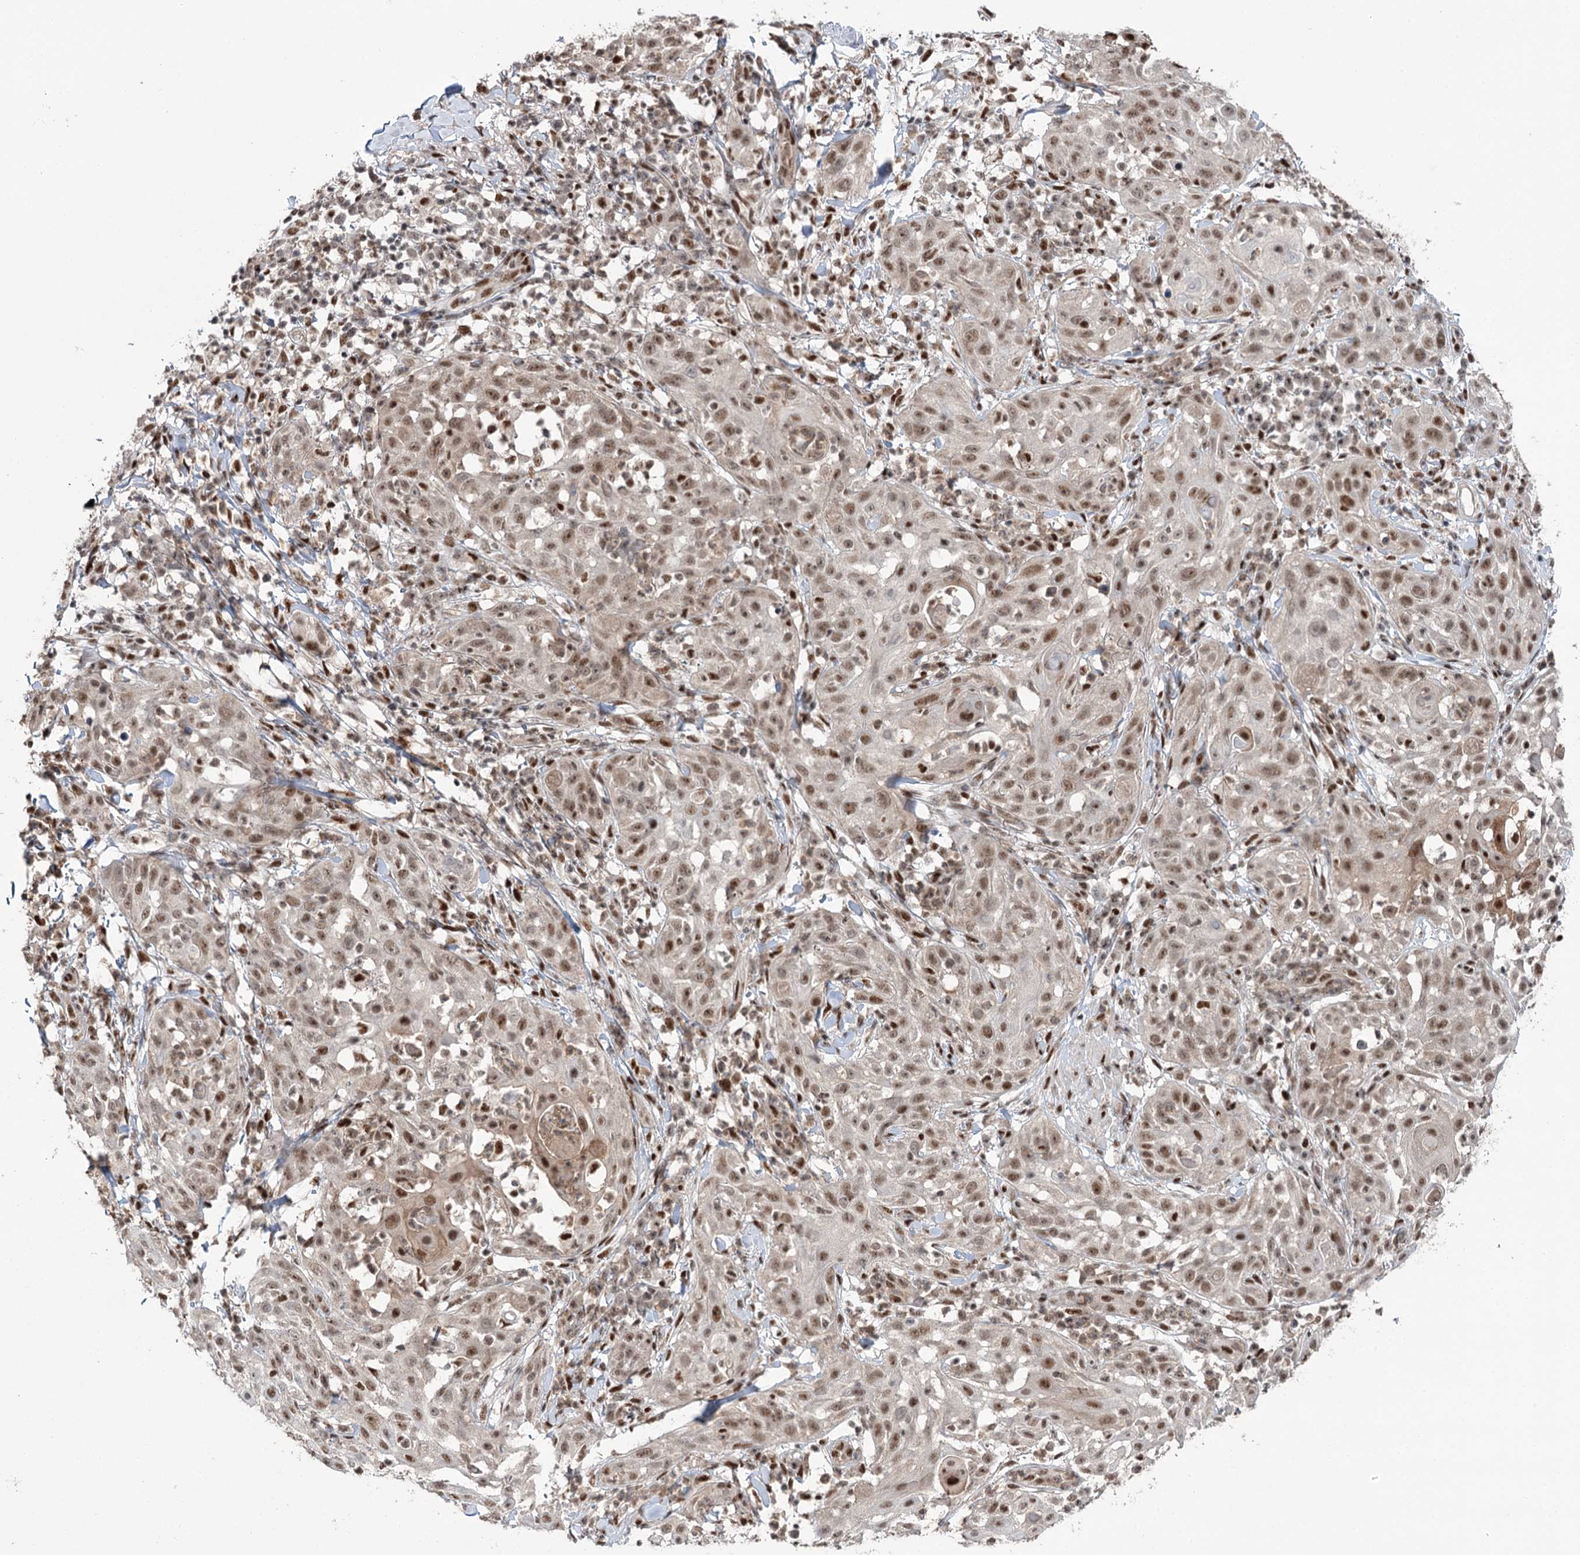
{"staining": {"intensity": "moderate", "quantity": ">75%", "location": "nuclear"}, "tissue": "skin cancer", "cell_type": "Tumor cells", "image_type": "cancer", "snomed": [{"axis": "morphology", "description": "Squamous cell carcinoma, NOS"}, {"axis": "topography", "description": "Skin"}], "caption": "Protein staining reveals moderate nuclear positivity in about >75% of tumor cells in skin cancer (squamous cell carcinoma).", "gene": "ERCC3", "patient": {"sex": "female", "age": 44}}